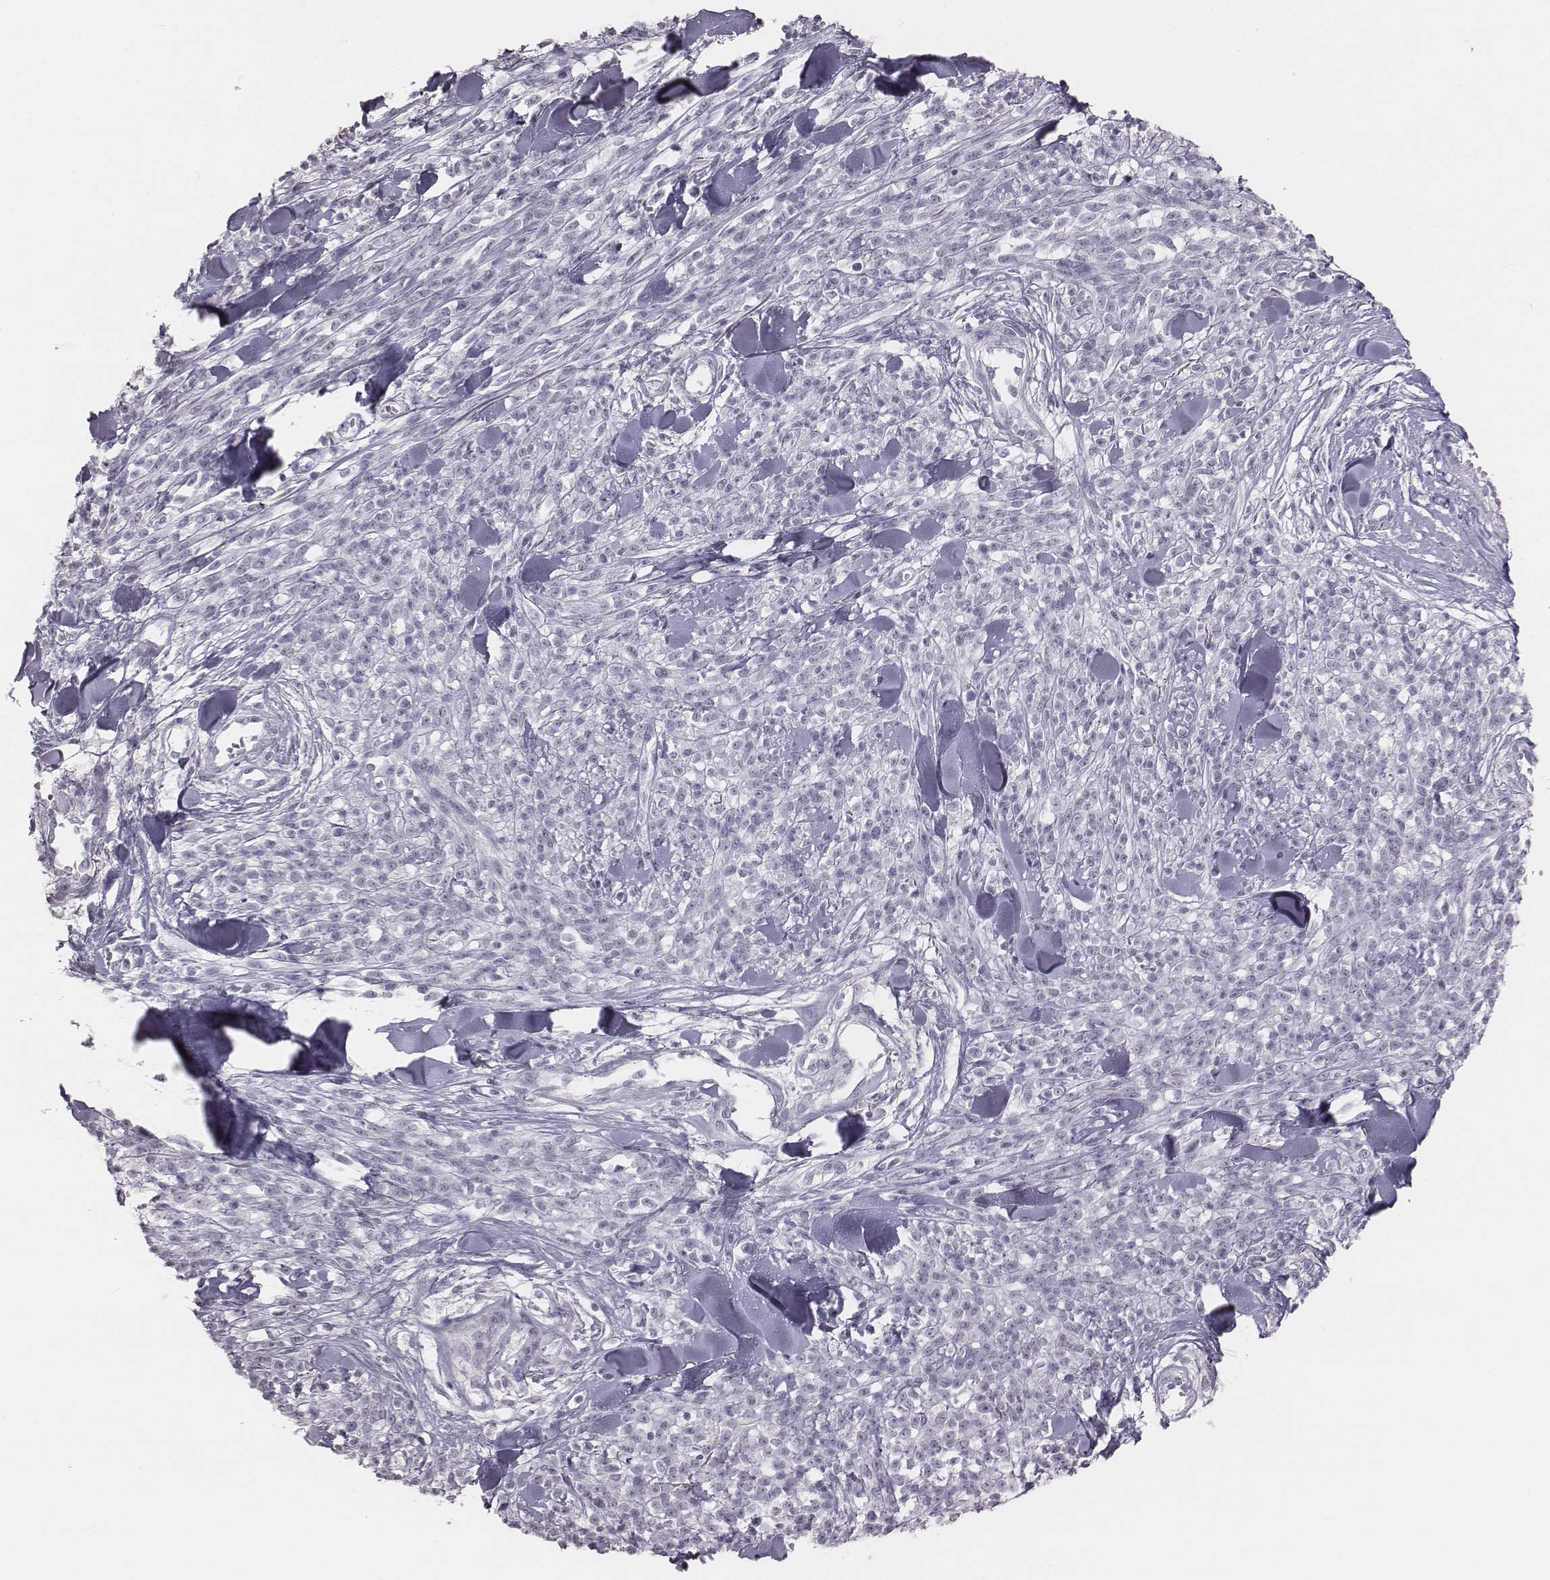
{"staining": {"intensity": "negative", "quantity": "none", "location": "none"}, "tissue": "melanoma", "cell_type": "Tumor cells", "image_type": "cancer", "snomed": [{"axis": "morphology", "description": "Malignant melanoma, NOS"}, {"axis": "topography", "description": "Skin"}, {"axis": "topography", "description": "Skin of trunk"}], "caption": "This is a micrograph of immunohistochemistry (IHC) staining of melanoma, which shows no expression in tumor cells.", "gene": "C6orf58", "patient": {"sex": "male", "age": 74}}